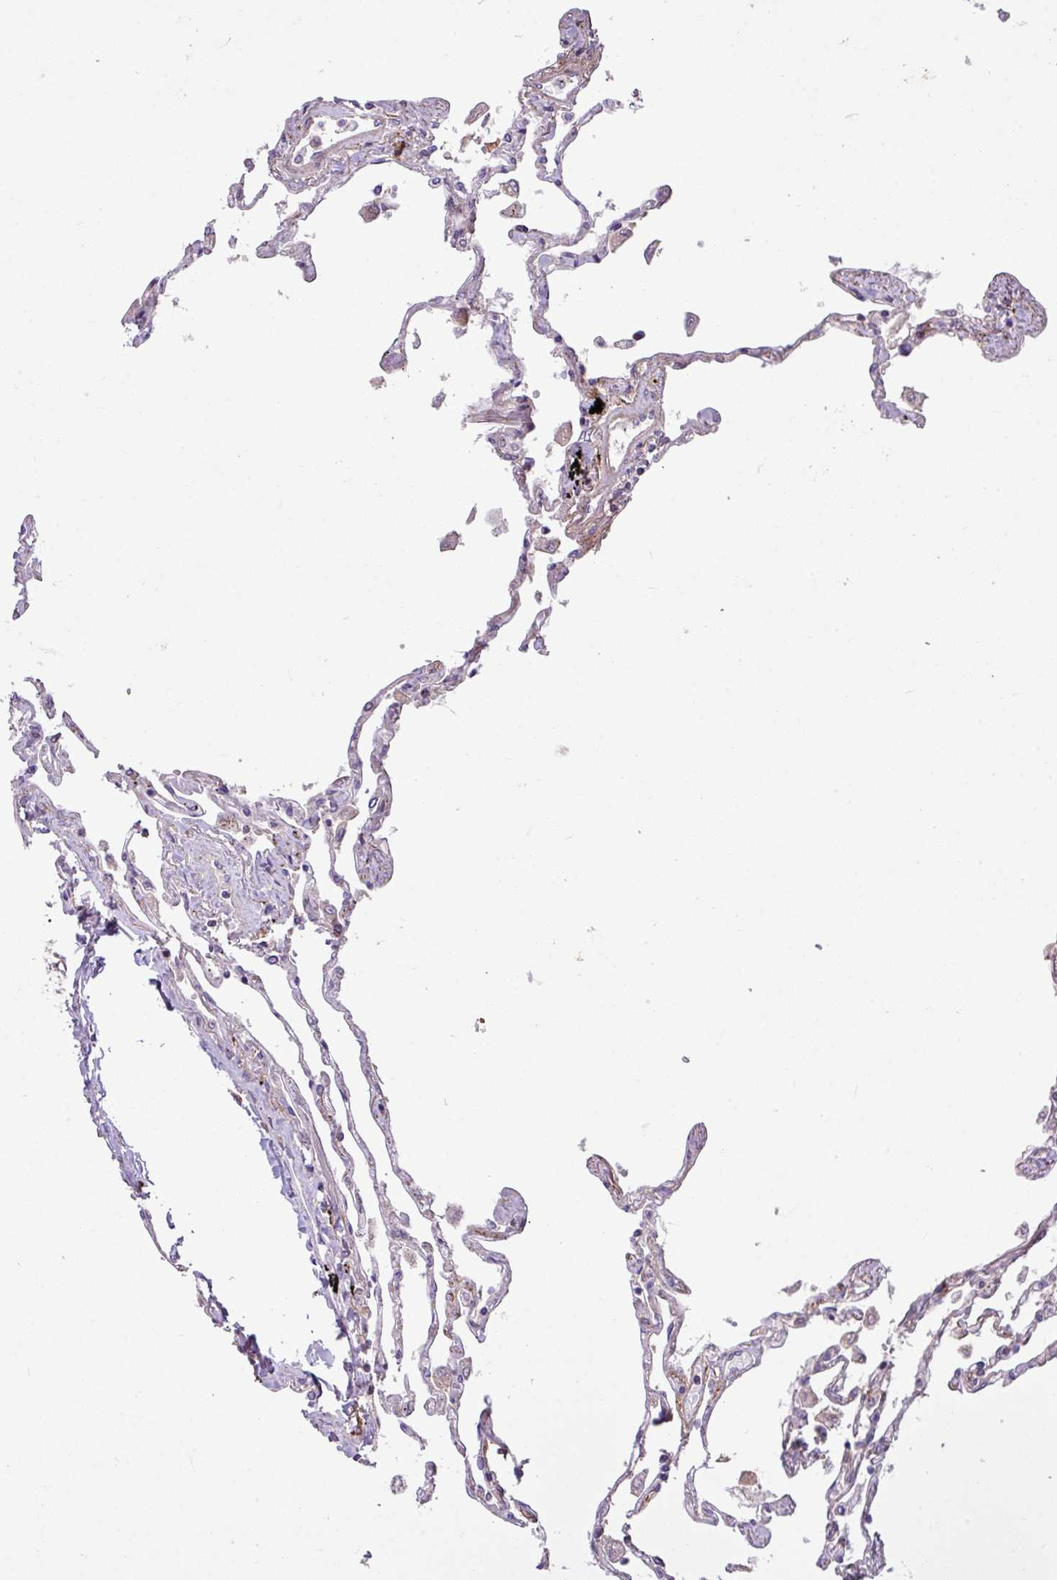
{"staining": {"intensity": "negative", "quantity": "none", "location": "none"}, "tissue": "lung", "cell_type": "Alveolar cells", "image_type": "normal", "snomed": [{"axis": "morphology", "description": "Normal tissue, NOS"}, {"axis": "topography", "description": "Lung"}], "caption": "IHC of benign lung reveals no staining in alveolar cells.", "gene": "ARHGEF25", "patient": {"sex": "female", "age": 67}}